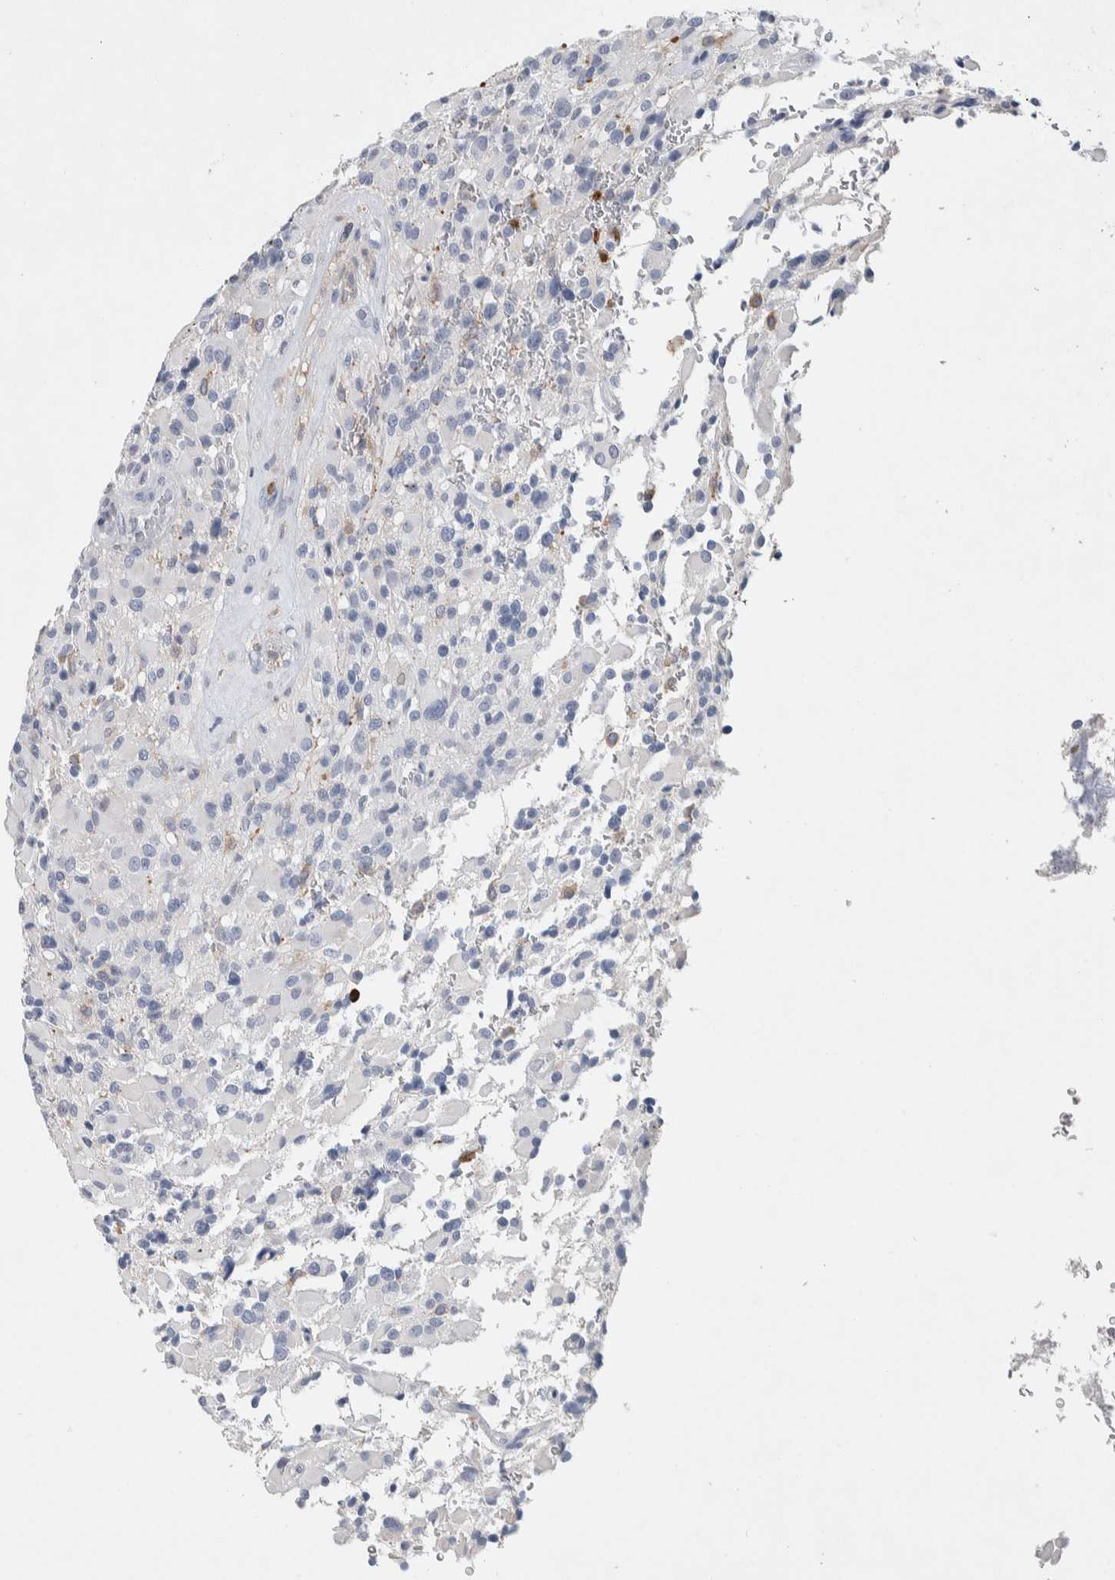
{"staining": {"intensity": "negative", "quantity": "none", "location": "none"}, "tissue": "glioma", "cell_type": "Tumor cells", "image_type": "cancer", "snomed": [{"axis": "morphology", "description": "Glioma, malignant, High grade"}, {"axis": "topography", "description": "Brain"}], "caption": "Tumor cells are negative for protein expression in human glioma.", "gene": "NCF2", "patient": {"sex": "male", "age": 71}}